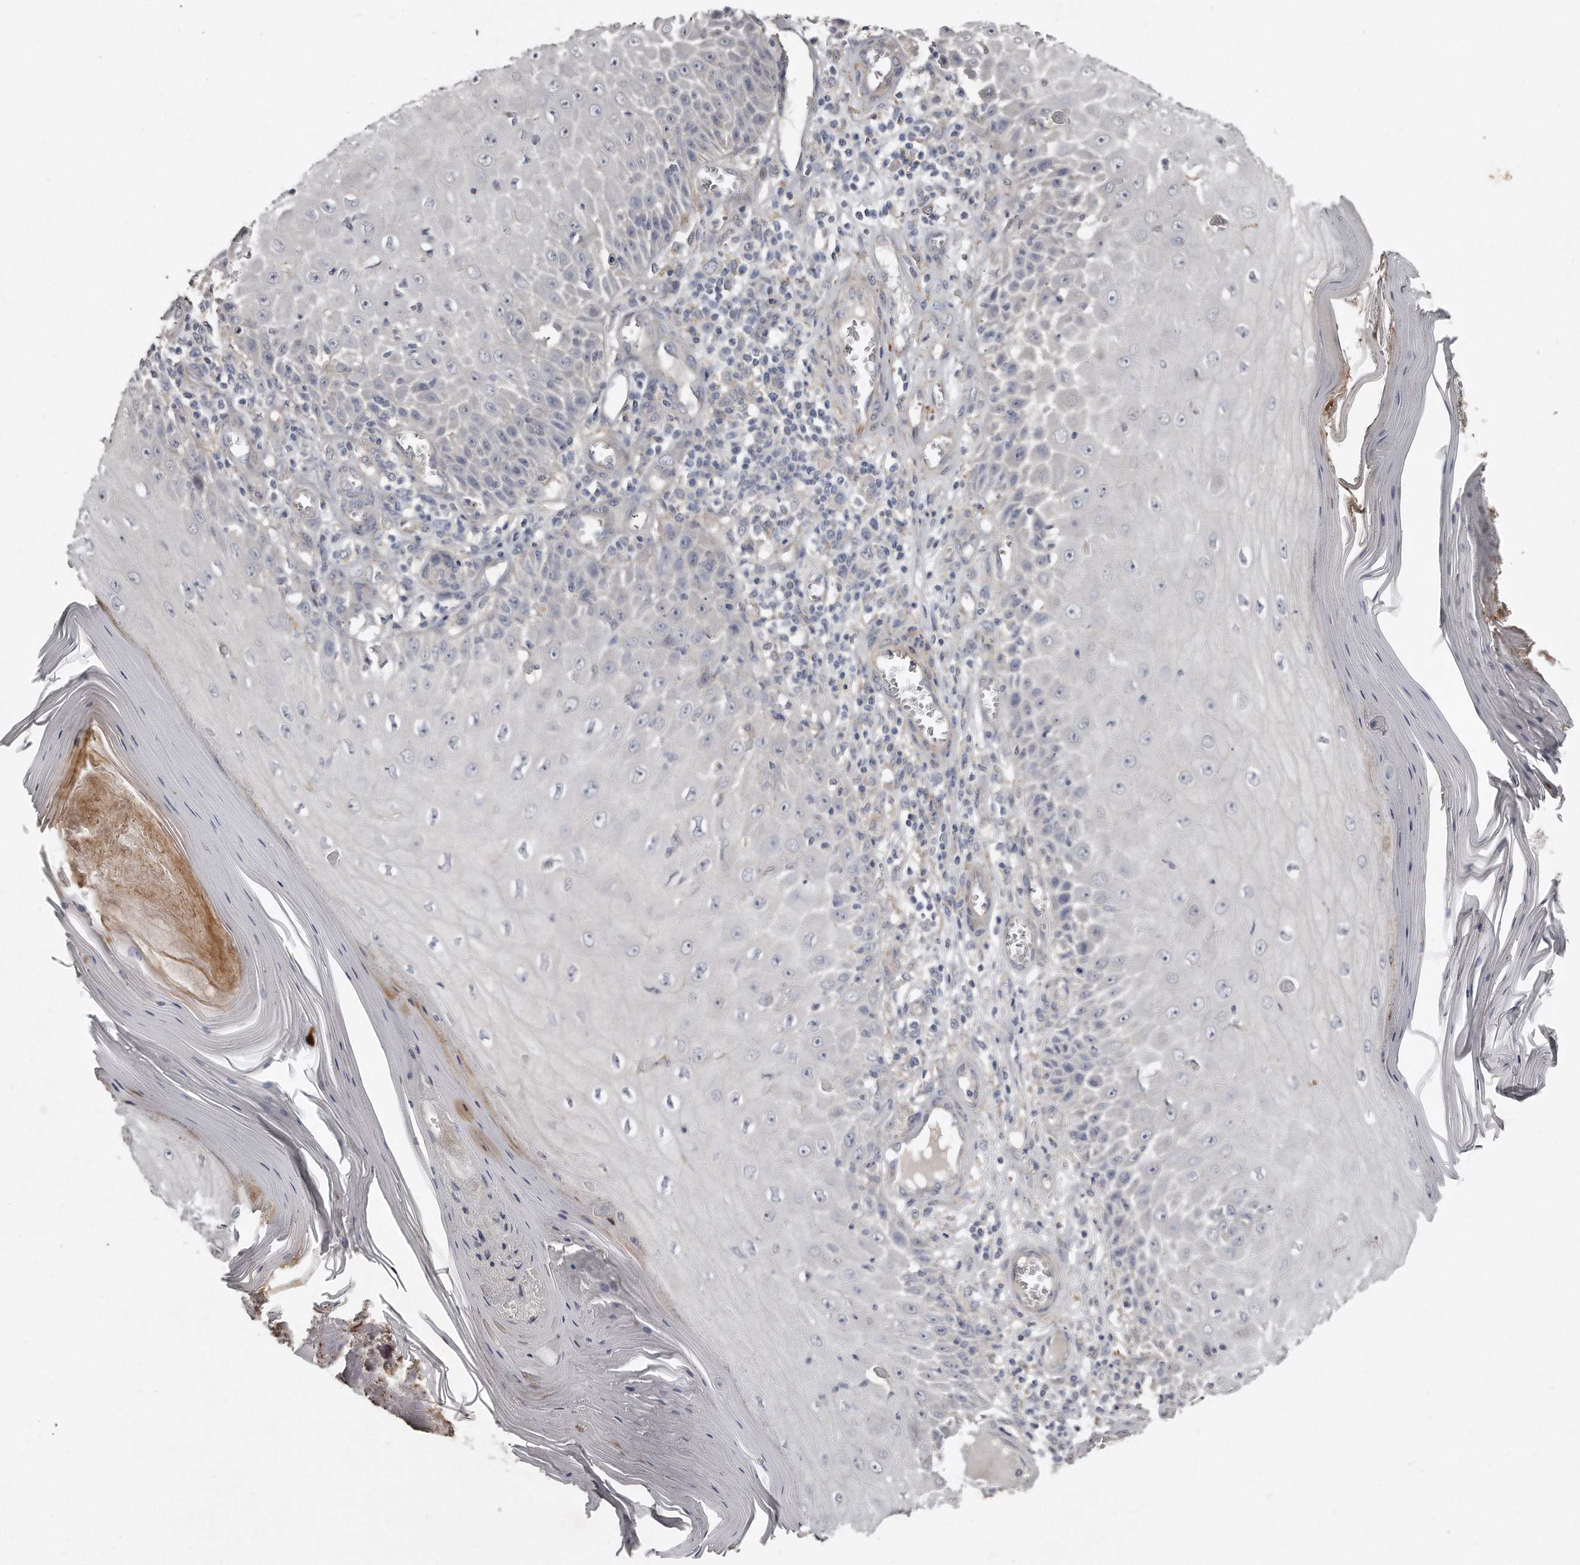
{"staining": {"intensity": "negative", "quantity": "none", "location": "none"}, "tissue": "skin cancer", "cell_type": "Tumor cells", "image_type": "cancer", "snomed": [{"axis": "morphology", "description": "Squamous cell carcinoma, NOS"}, {"axis": "topography", "description": "Skin"}], "caption": "Immunohistochemistry (IHC) of skin cancer (squamous cell carcinoma) exhibits no staining in tumor cells.", "gene": "LMOD1", "patient": {"sex": "female", "age": 73}}